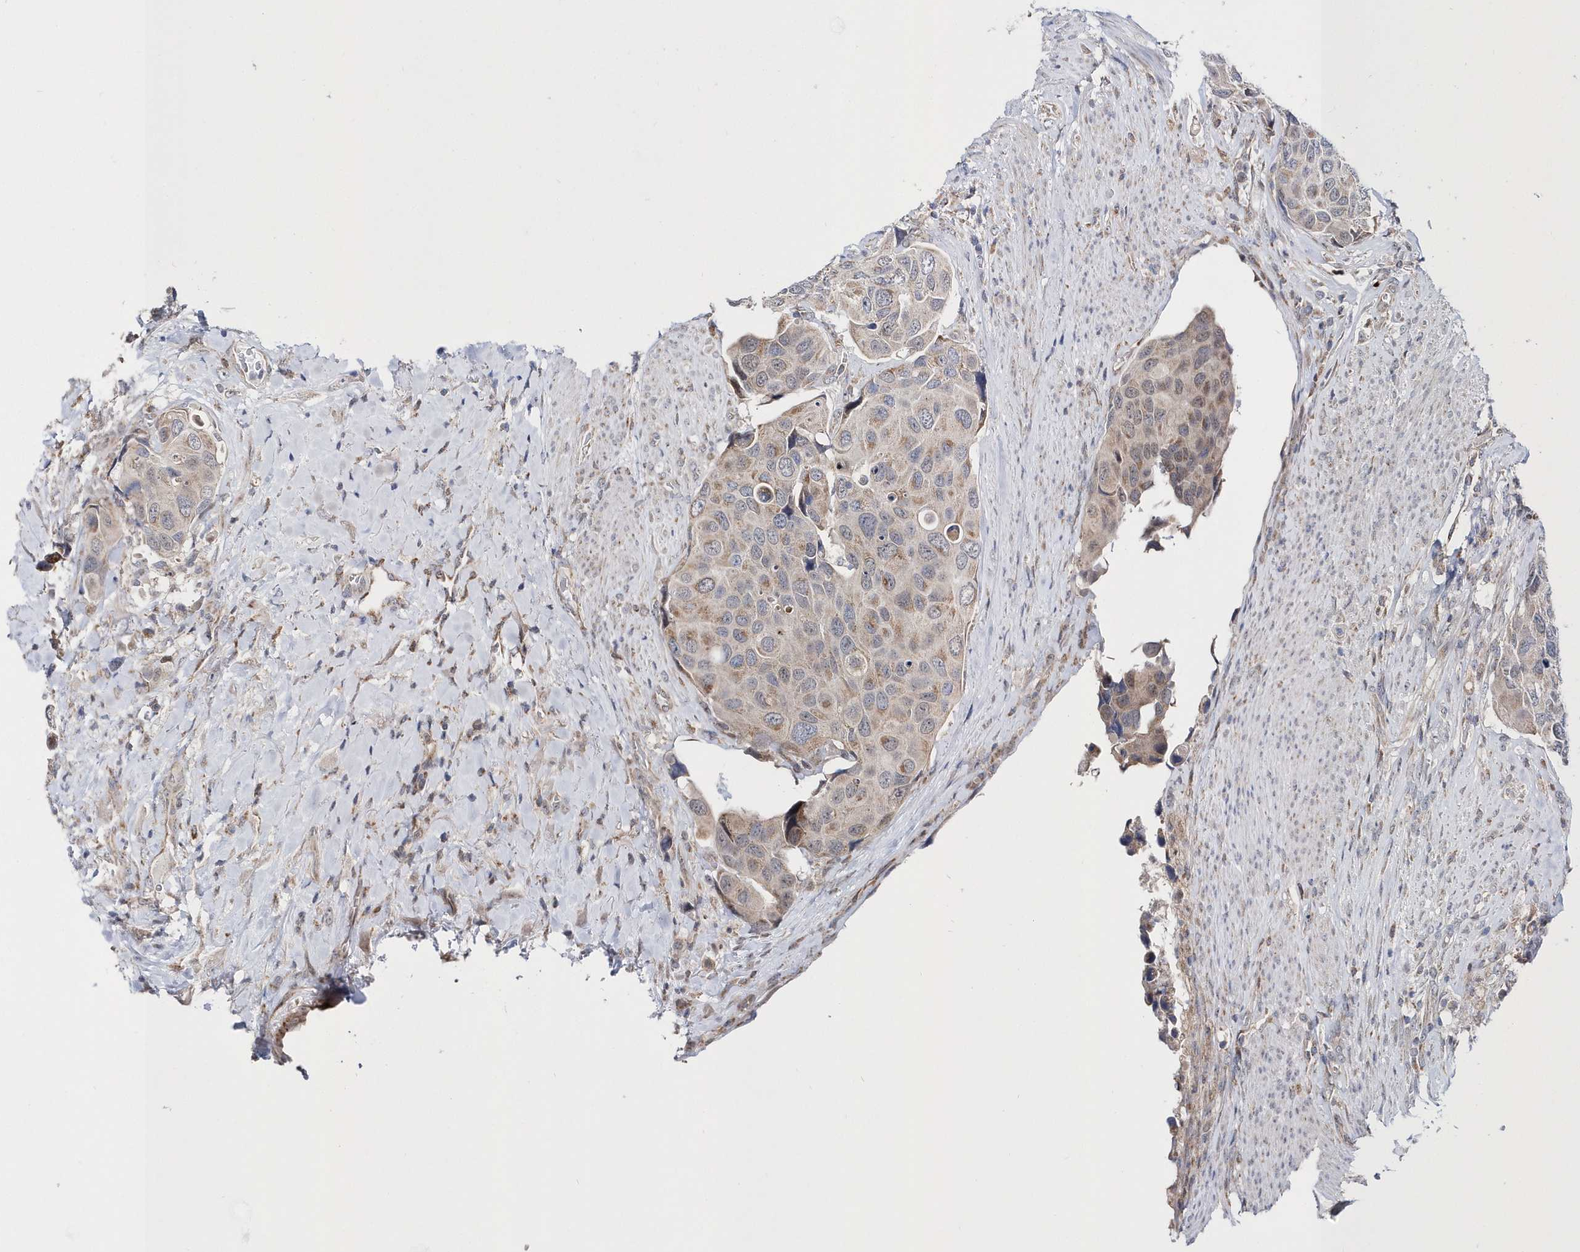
{"staining": {"intensity": "weak", "quantity": "25%-75%", "location": "cytoplasmic/membranous"}, "tissue": "urothelial cancer", "cell_type": "Tumor cells", "image_type": "cancer", "snomed": [{"axis": "morphology", "description": "Urothelial carcinoma, High grade"}, {"axis": "topography", "description": "Urinary bladder"}], "caption": "A photomicrograph of urothelial cancer stained for a protein reveals weak cytoplasmic/membranous brown staining in tumor cells. The staining was performed using DAB to visualize the protein expression in brown, while the nuclei were stained in blue with hematoxylin (Magnification: 20x).", "gene": "SPATA5", "patient": {"sex": "male", "age": 74}}